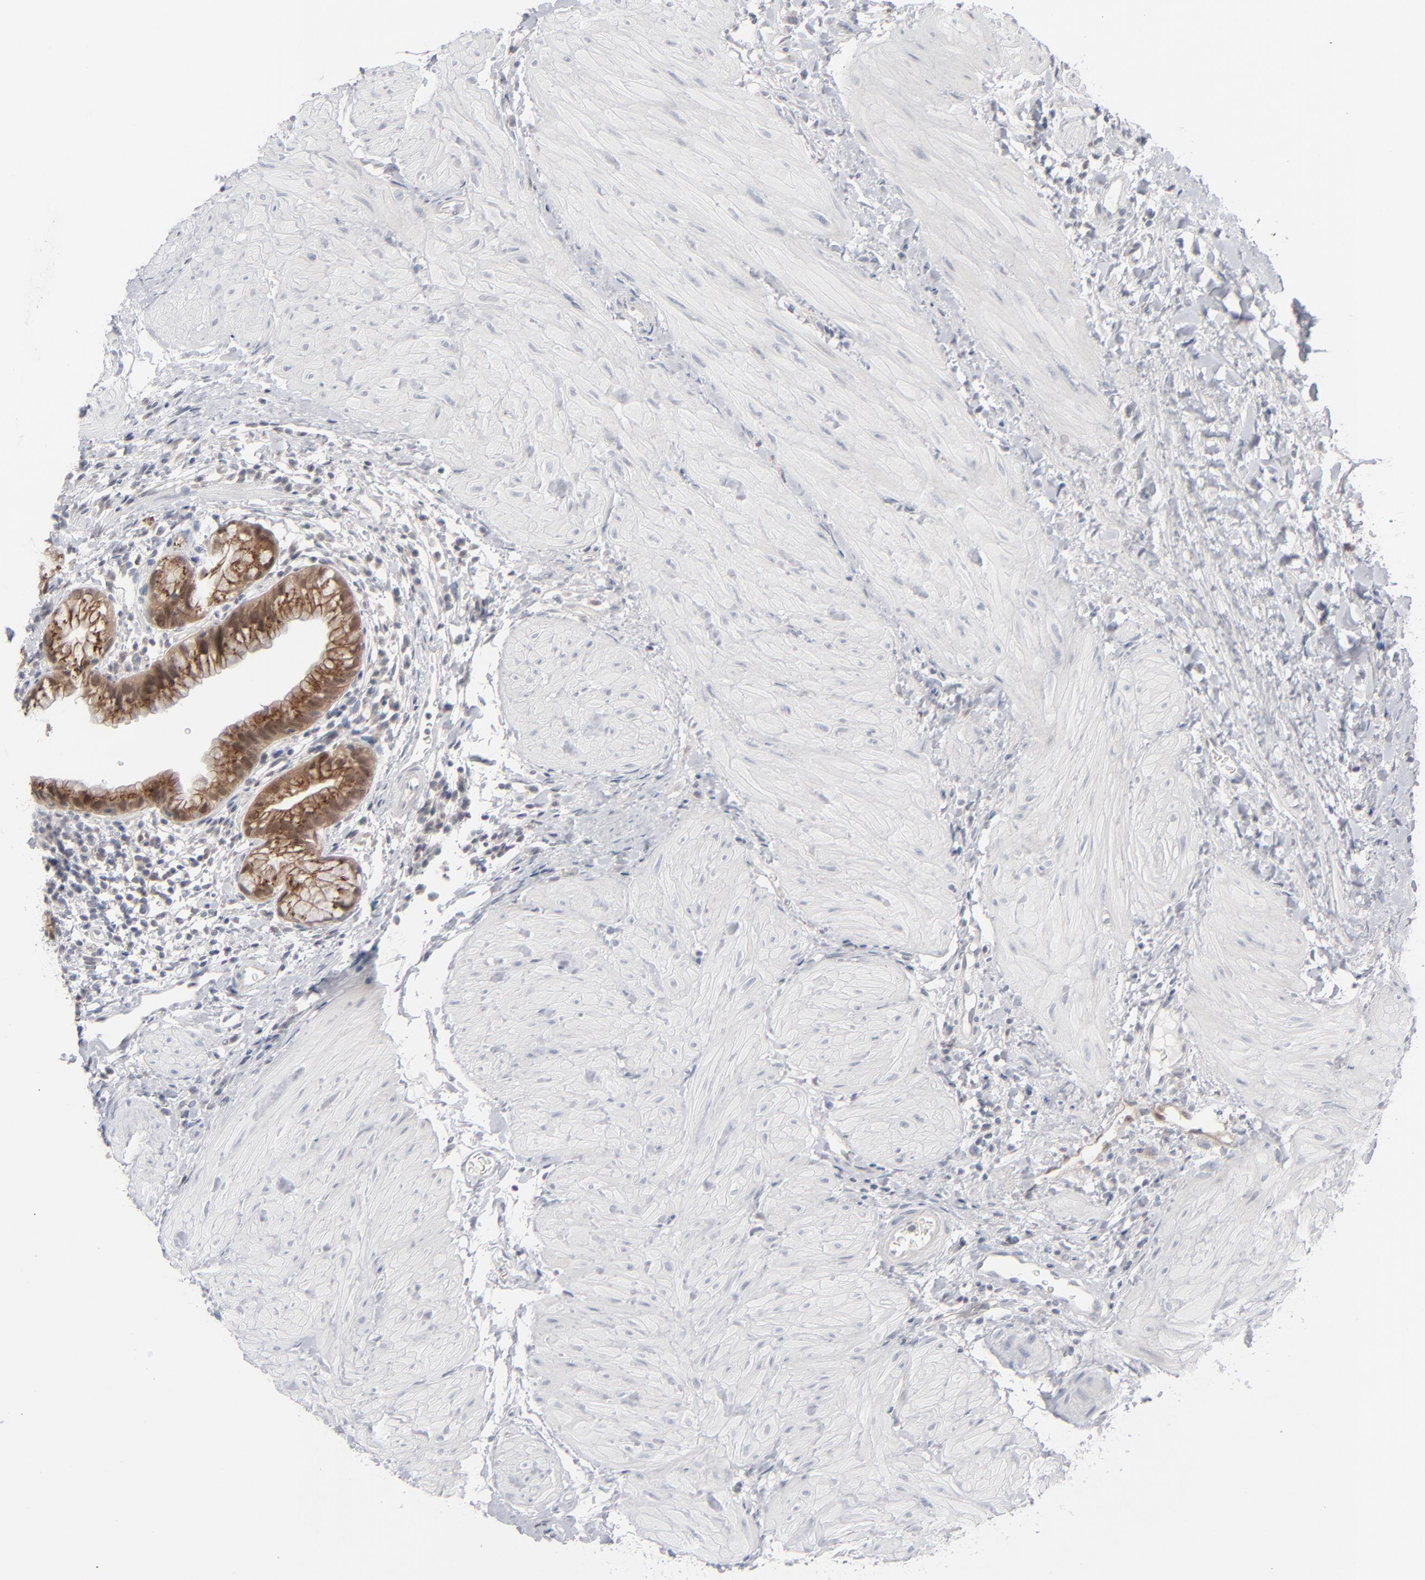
{"staining": {"intensity": "moderate", "quantity": ">75%", "location": "cytoplasmic/membranous"}, "tissue": "gallbladder", "cell_type": "Glandular cells", "image_type": "normal", "snomed": [{"axis": "morphology", "description": "Normal tissue, NOS"}, {"axis": "morphology", "description": "Inflammation, NOS"}, {"axis": "topography", "description": "Gallbladder"}], "caption": "Brown immunohistochemical staining in unremarkable human gallbladder demonstrates moderate cytoplasmic/membranous expression in approximately >75% of glandular cells.", "gene": "POF1B", "patient": {"sex": "male", "age": 66}}